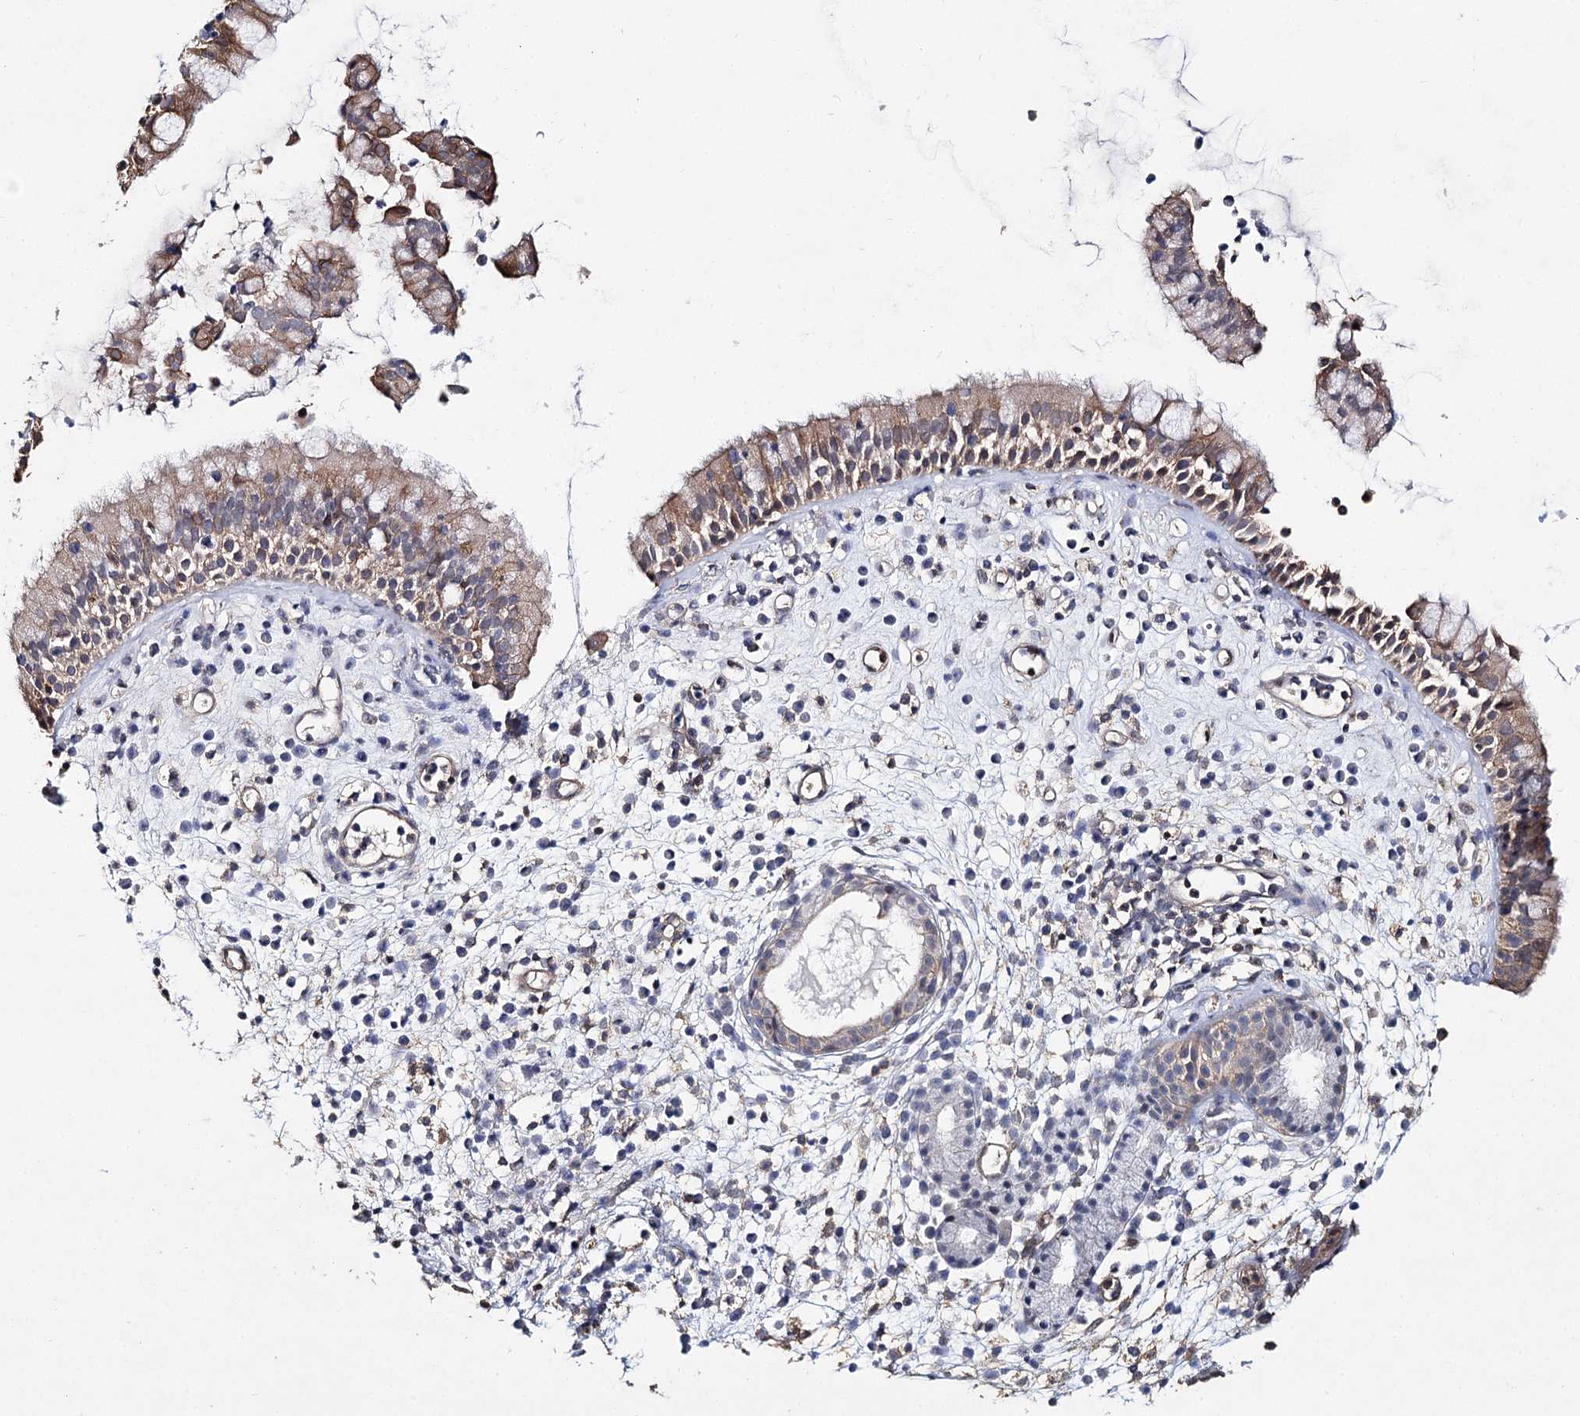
{"staining": {"intensity": "strong", "quantity": ">75%", "location": "cytoplasmic/membranous"}, "tissue": "nasopharynx", "cell_type": "Respiratory epithelial cells", "image_type": "normal", "snomed": [{"axis": "morphology", "description": "Normal tissue, NOS"}, {"axis": "morphology", "description": "Inflammation, NOS"}, {"axis": "topography", "description": "Nasopharynx"}], "caption": "A high-resolution micrograph shows IHC staining of unremarkable nasopharynx, which reveals strong cytoplasmic/membranous expression in approximately >75% of respiratory epithelial cells.", "gene": "TMEM218", "patient": {"sex": "male", "age": 29}}